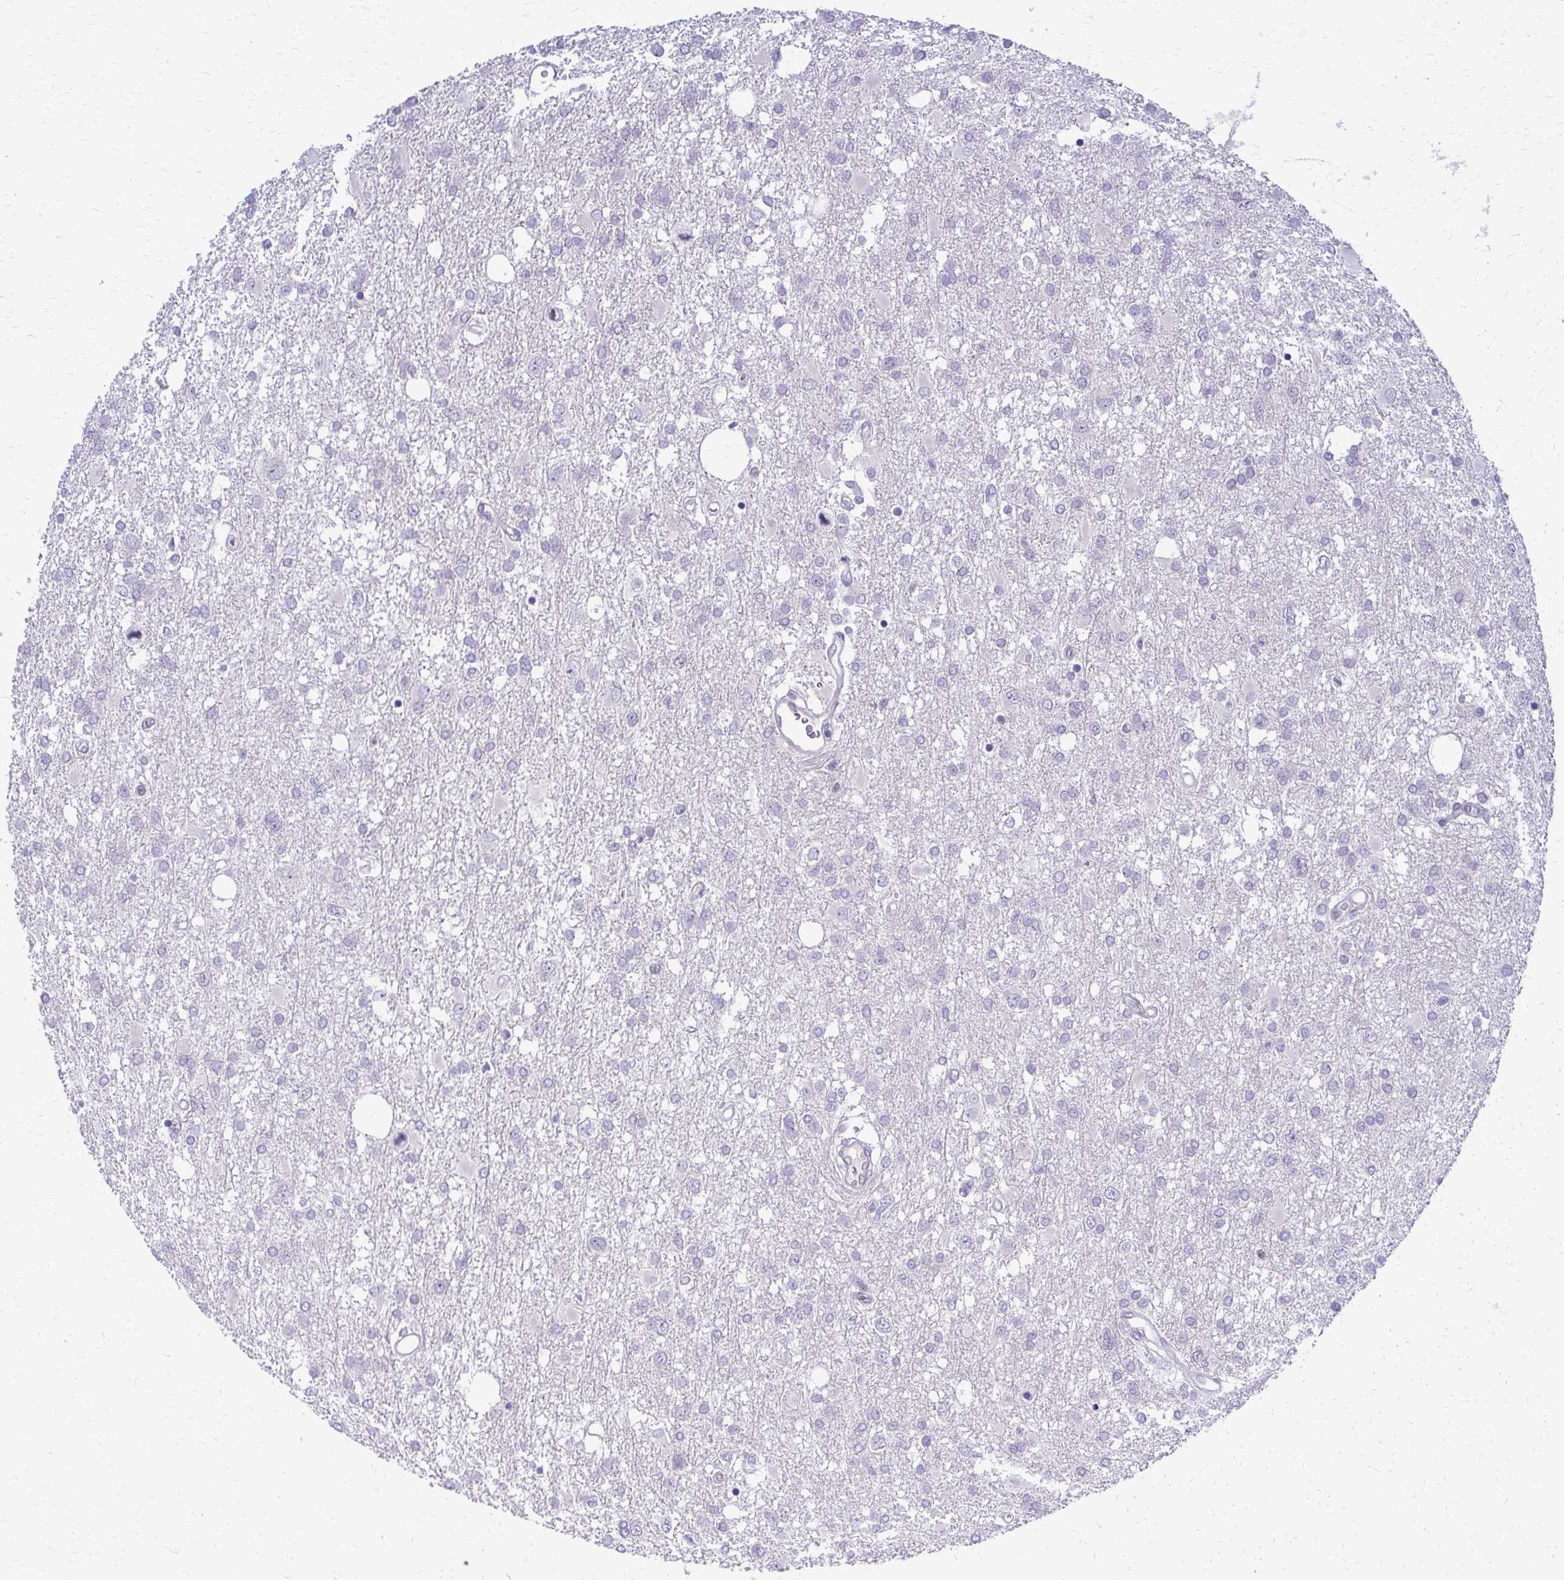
{"staining": {"intensity": "negative", "quantity": "none", "location": "none"}, "tissue": "glioma", "cell_type": "Tumor cells", "image_type": "cancer", "snomed": [{"axis": "morphology", "description": "Glioma, malignant, High grade"}, {"axis": "topography", "description": "Brain"}], "caption": "Histopathology image shows no significant protein staining in tumor cells of high-grade glioma (malignant).", "gene": "MCRIP2", "patient": {"sex": "male", "age": 61}}